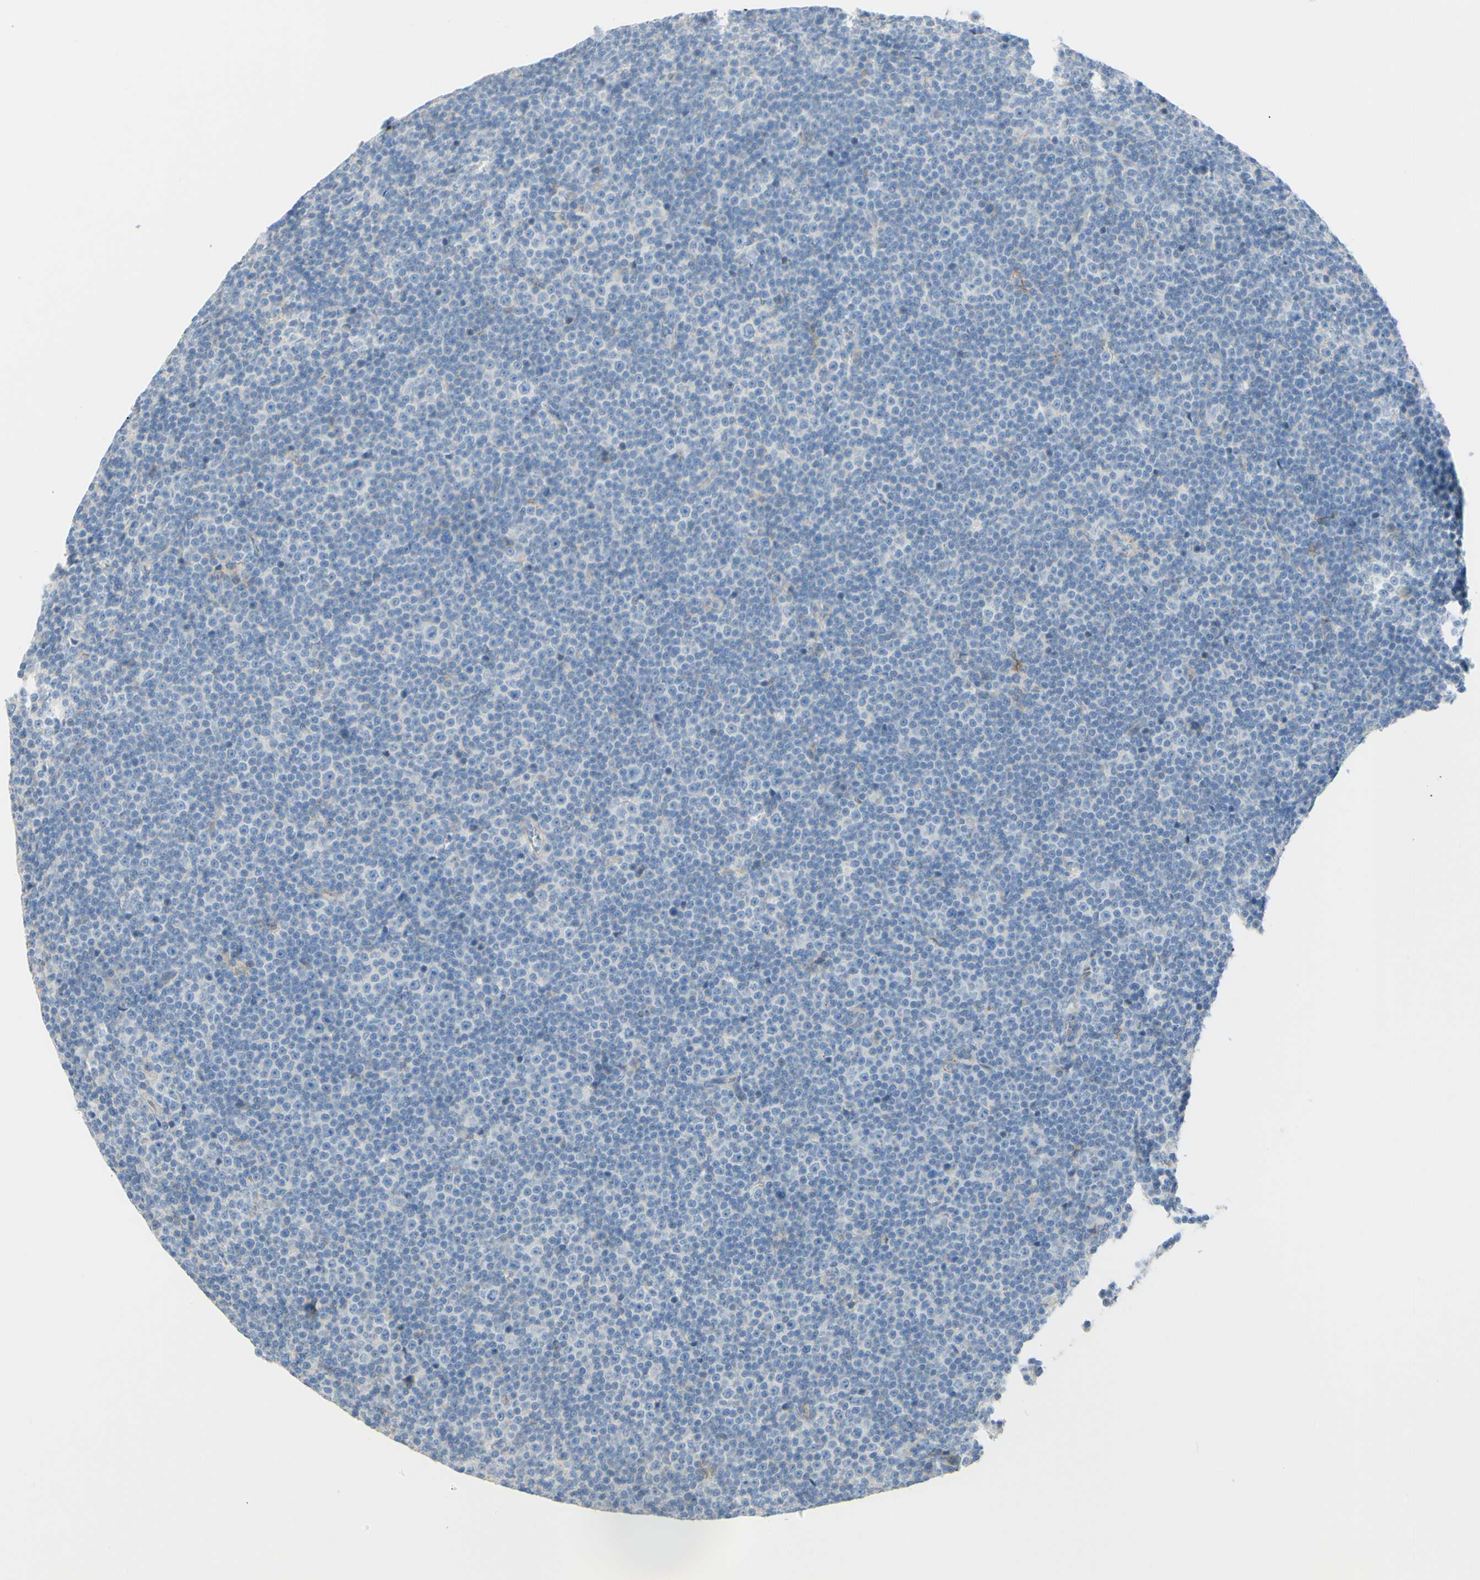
{"staining": {"intensity": "negative", "quantity": "none", "location": "none"}, "tissue": "lymphoma", "cell_type": "Tumor cells", "image_type": "cancer", "snomed": [{"axis": "morphology", "description": "Malignant lymphoma, non-Hodgkin's type, Low grade"}, {"axis": "topography", "description": "Lymph node"}], "caption": "This histopathology image is of malignant lymphoma, non-Hodgkin's type (low-grade) stained with immunohistochemistry to label a protein in brown with the nuclei are counter-stained blue. There is no positivity in tumor cells. (DAB immunohistochemistry (IHC) visualized using brightfield microscopy, high magnification).", "gene": "ALCAM", "patient": {"sex": "female", "age": 67}}